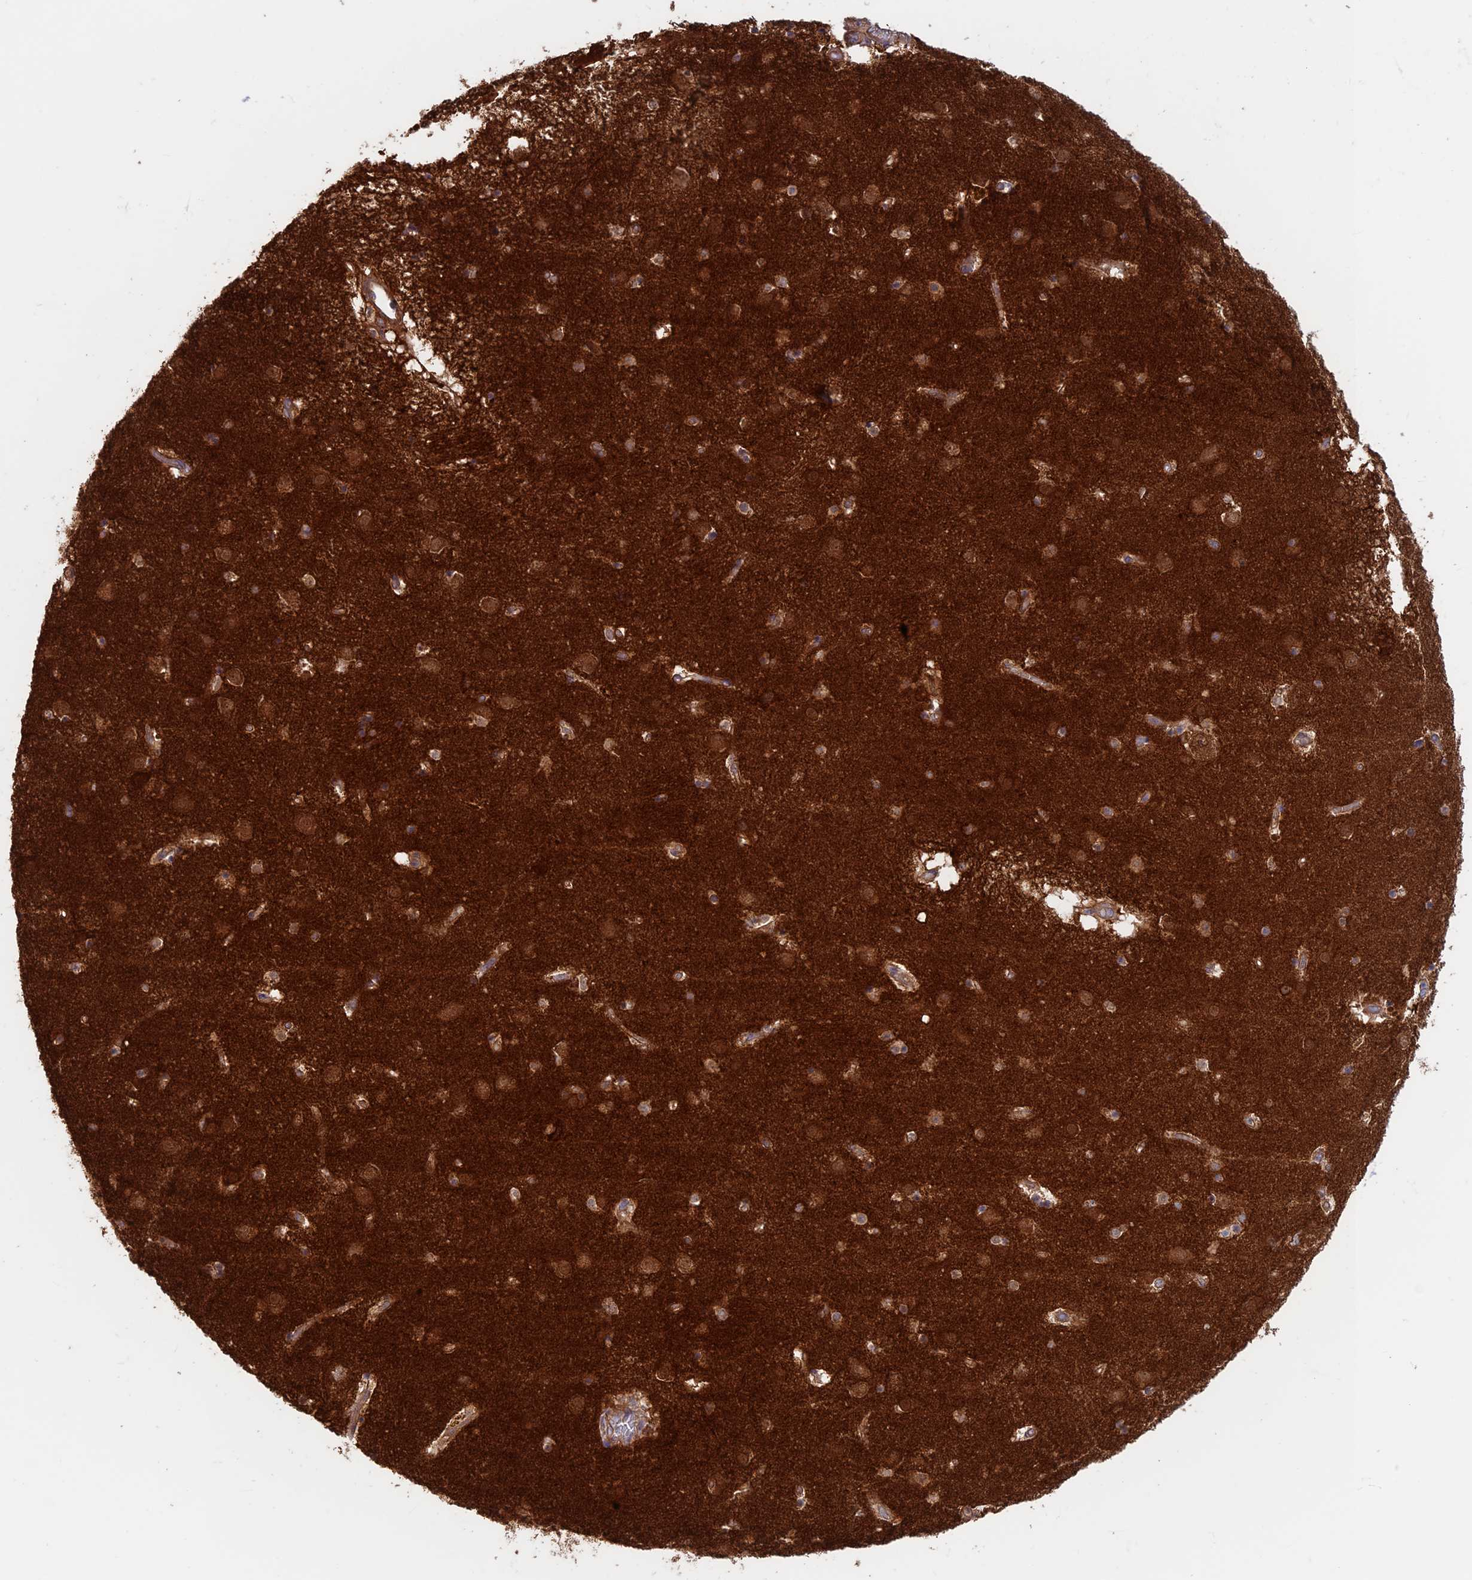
{"staining": {"intensity": "moderate", "quantity": "<25%", "location": "cytoplasmic/membranous"}, "tissue": "caudate", "cell_type": "Glial cells", "image_type": "normal", "snomed": [{"axis": "morphology", "description": "Normal tissue, NOS"}, {"axis": "topography", "description": "Lateral ventricle wall"}], "caption": "Immunohistochemistry (IHC) image of benign caudate: caudate stained using immunohistochemistry (IHC) reveals low levels of moderate protein expression localized specifically in the cytoplasmic/membranous of glial cells, appearing as a cytoplasmic/membranous brown color.", "gene": "DNM1L", "patient": {"sex": "male", "age": 70}}